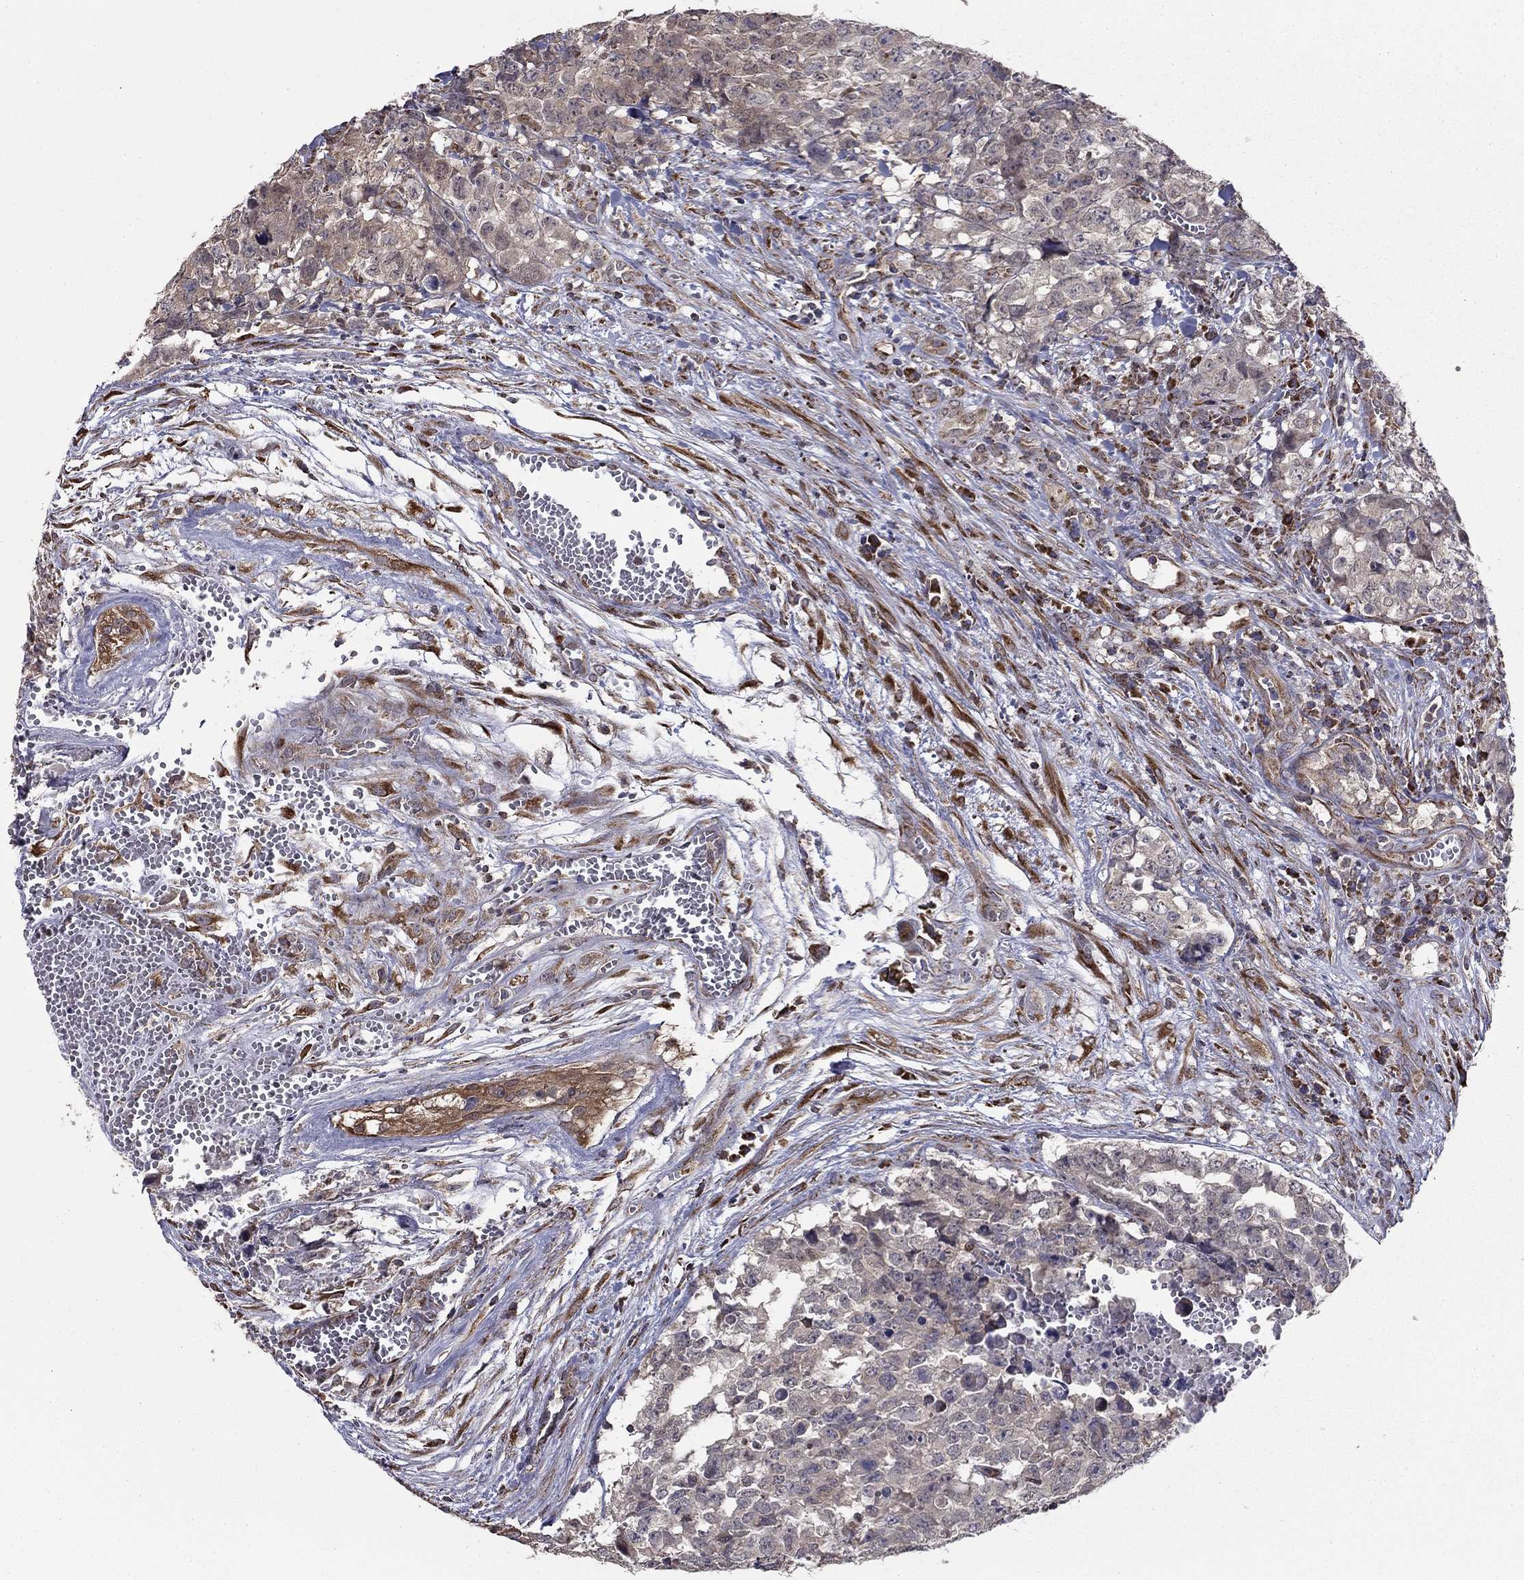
{"staining": {"intensity": "negative", "quantity": "none", "location": "none"}, "tissue": "testis cancer", "cell_type": "Tumor cells", "image_type": "cancer", "snomed": [{"axis": "morphology", "description": "Carcinoma, Embryonal, NOS"}, {"axis": "topography", "description": "Testis"}], "caption": "Immunohistochemical staining of testis cancer (embryonal carcinoma) displays no significant staining in tumor cells.", "gene": "NKIRAS1", "patient": {"sex": "male", "age": 23}}